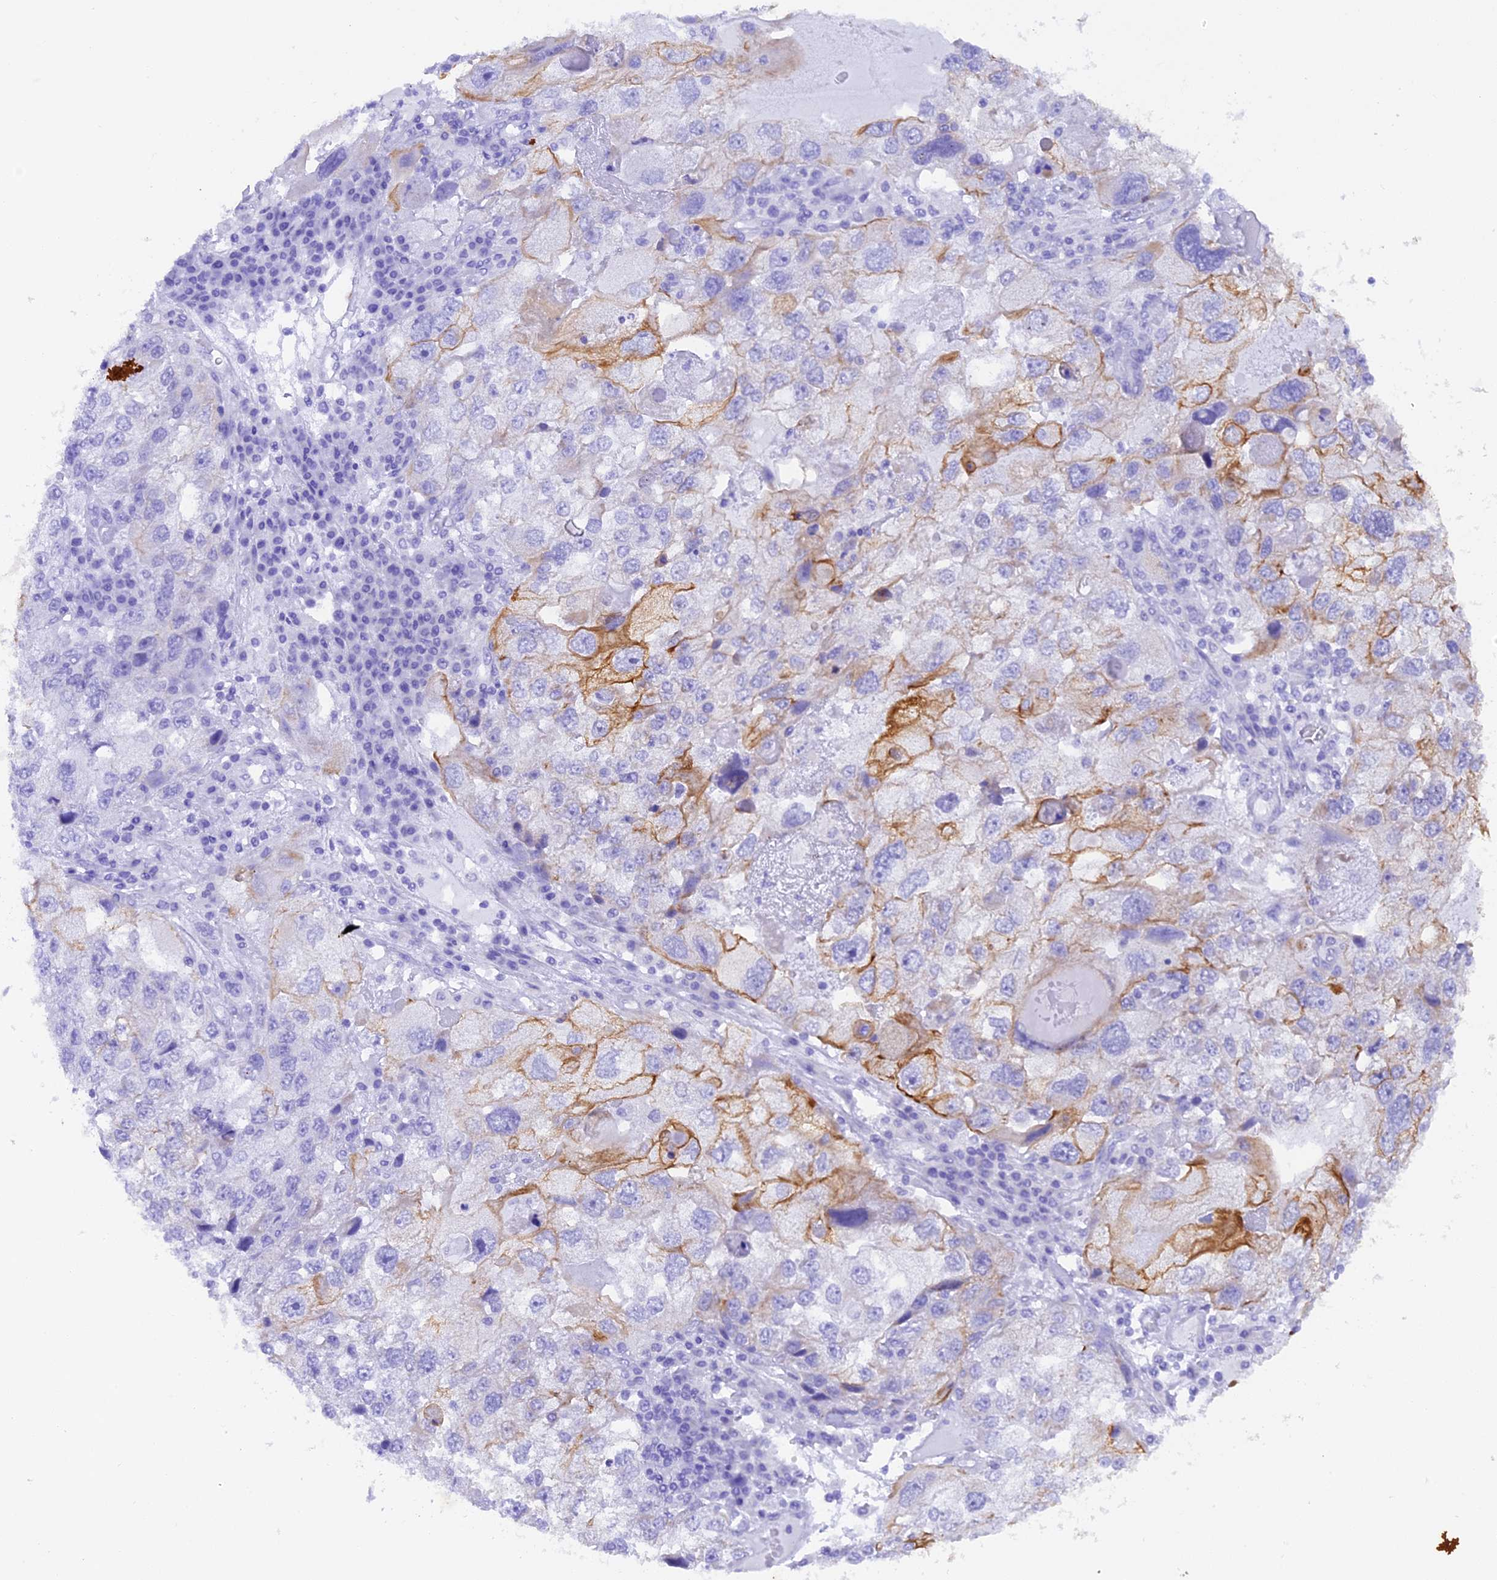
{"staining": {"intensity": "moderate", "quantity": "<25%", "location": "cytoplasmic/membranous"}, "tissue": "endometrial cancer", "cell_type": "Tumor cells", "image_type": "cancer", "snomed": [{"axis": "morphology", "description": "Adenocarcinoma, NOS"}, {"axis": "topography", "description": "Endometrium"}], "caption": "A micrograph of endometrial cancer stained for a protein shows moderate cytoplasmic/membranous brown staining in tumor cells.", "gene": "PKIA", "patient": {"sex": "female", "age": 49}}